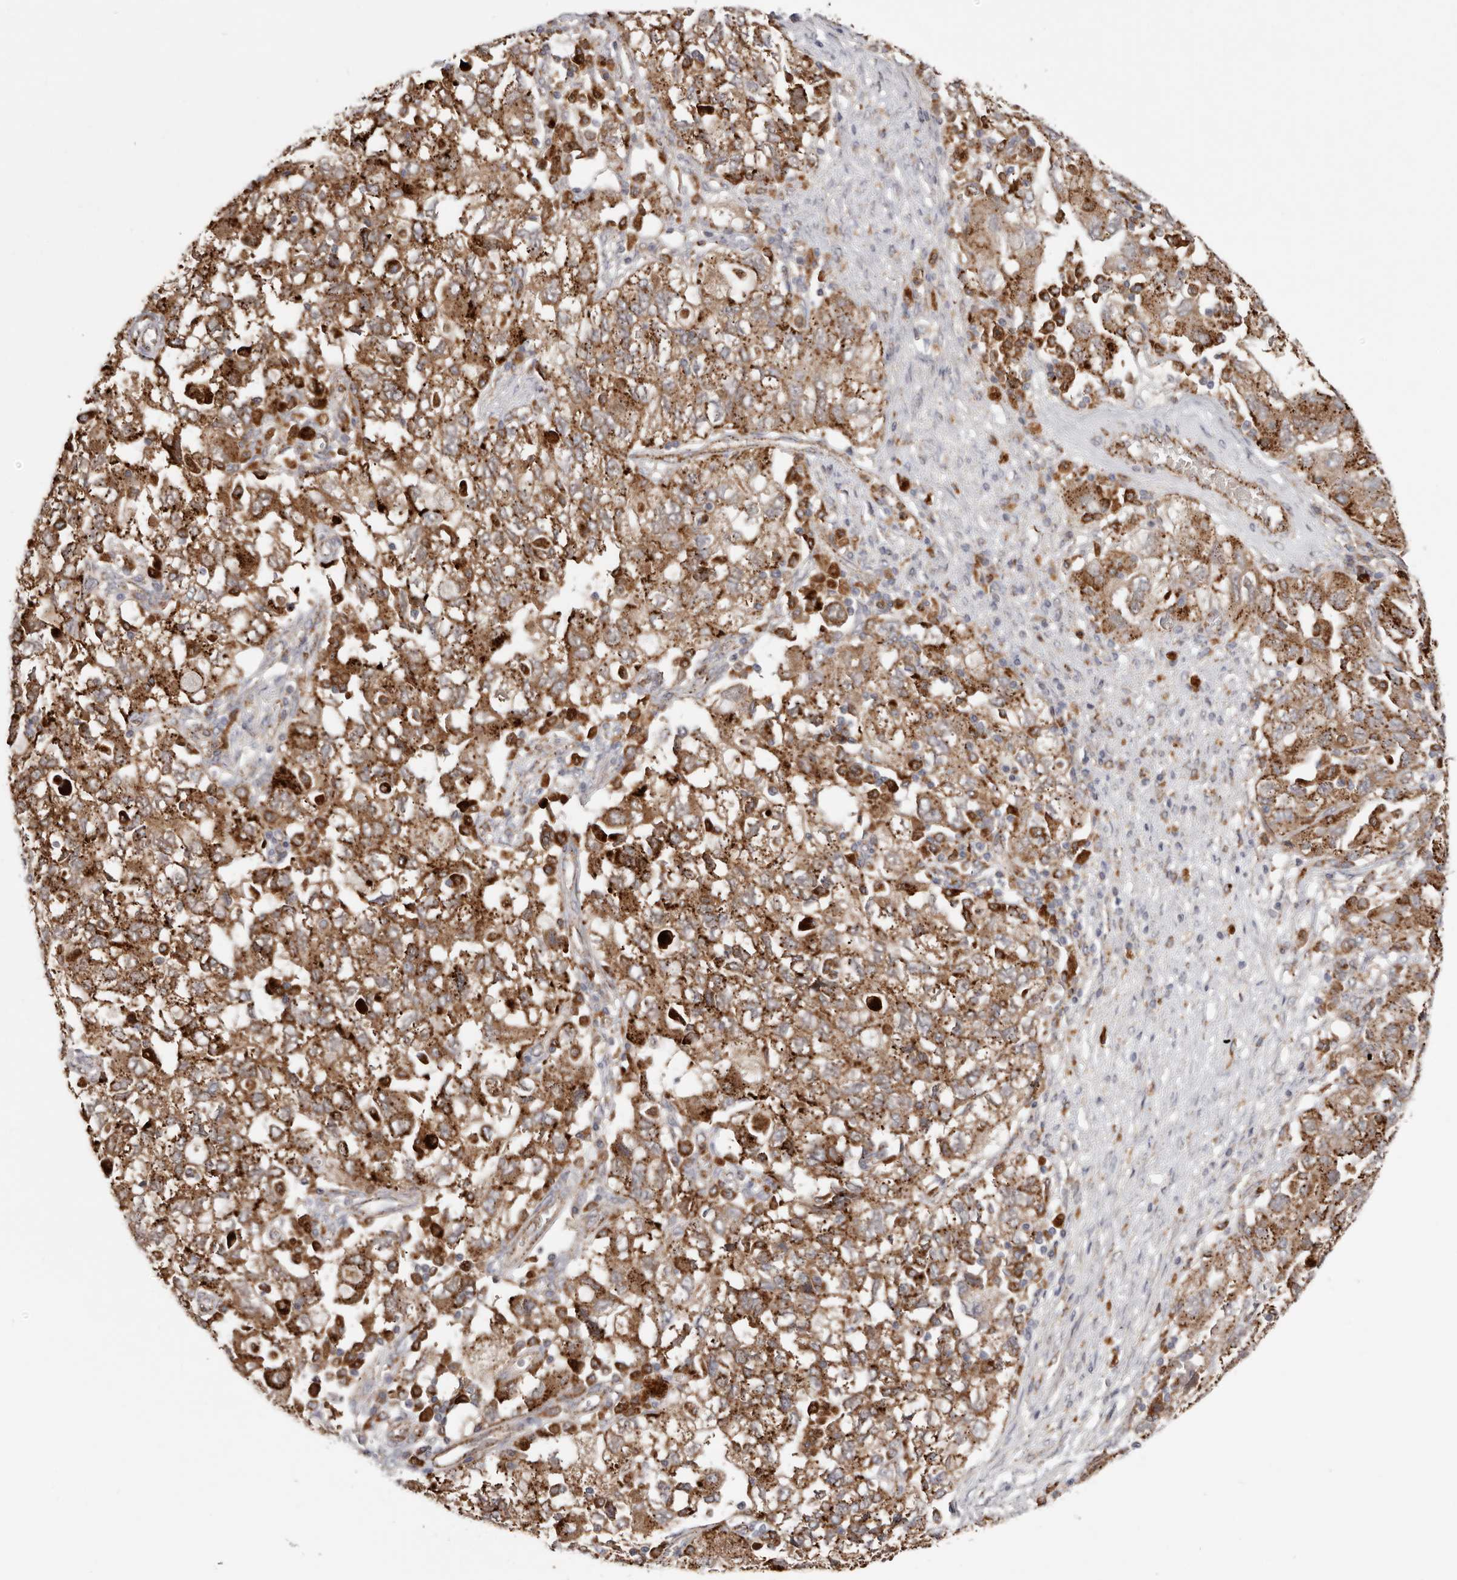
{"staining": {"intensity": "moderate", "quantity": ">75%", "location": "cytoplasmic/membranous"}, "tissue": "ovarian cancer", "cell_type": "Tumor cells", "image_type": "cancer", "snomed": [{"axis": "morphology", "description": "Carcinoma, NOS"}, {"axis": "morphology", "description": "Cystadenocarcinoma, serous, NOS"}, {"axis": "topography", "description": "Ovary"}], "caption": "A high-resolution image shows immunohistochemistry (IHC) staining of ovarian serous cystadenocarcinoma, which displays moderate cytoplasmic/membranous staining in approximately >75% of tumor cells.", "gene": "GRN", "patient": {"sex": "female", "age": 69}}